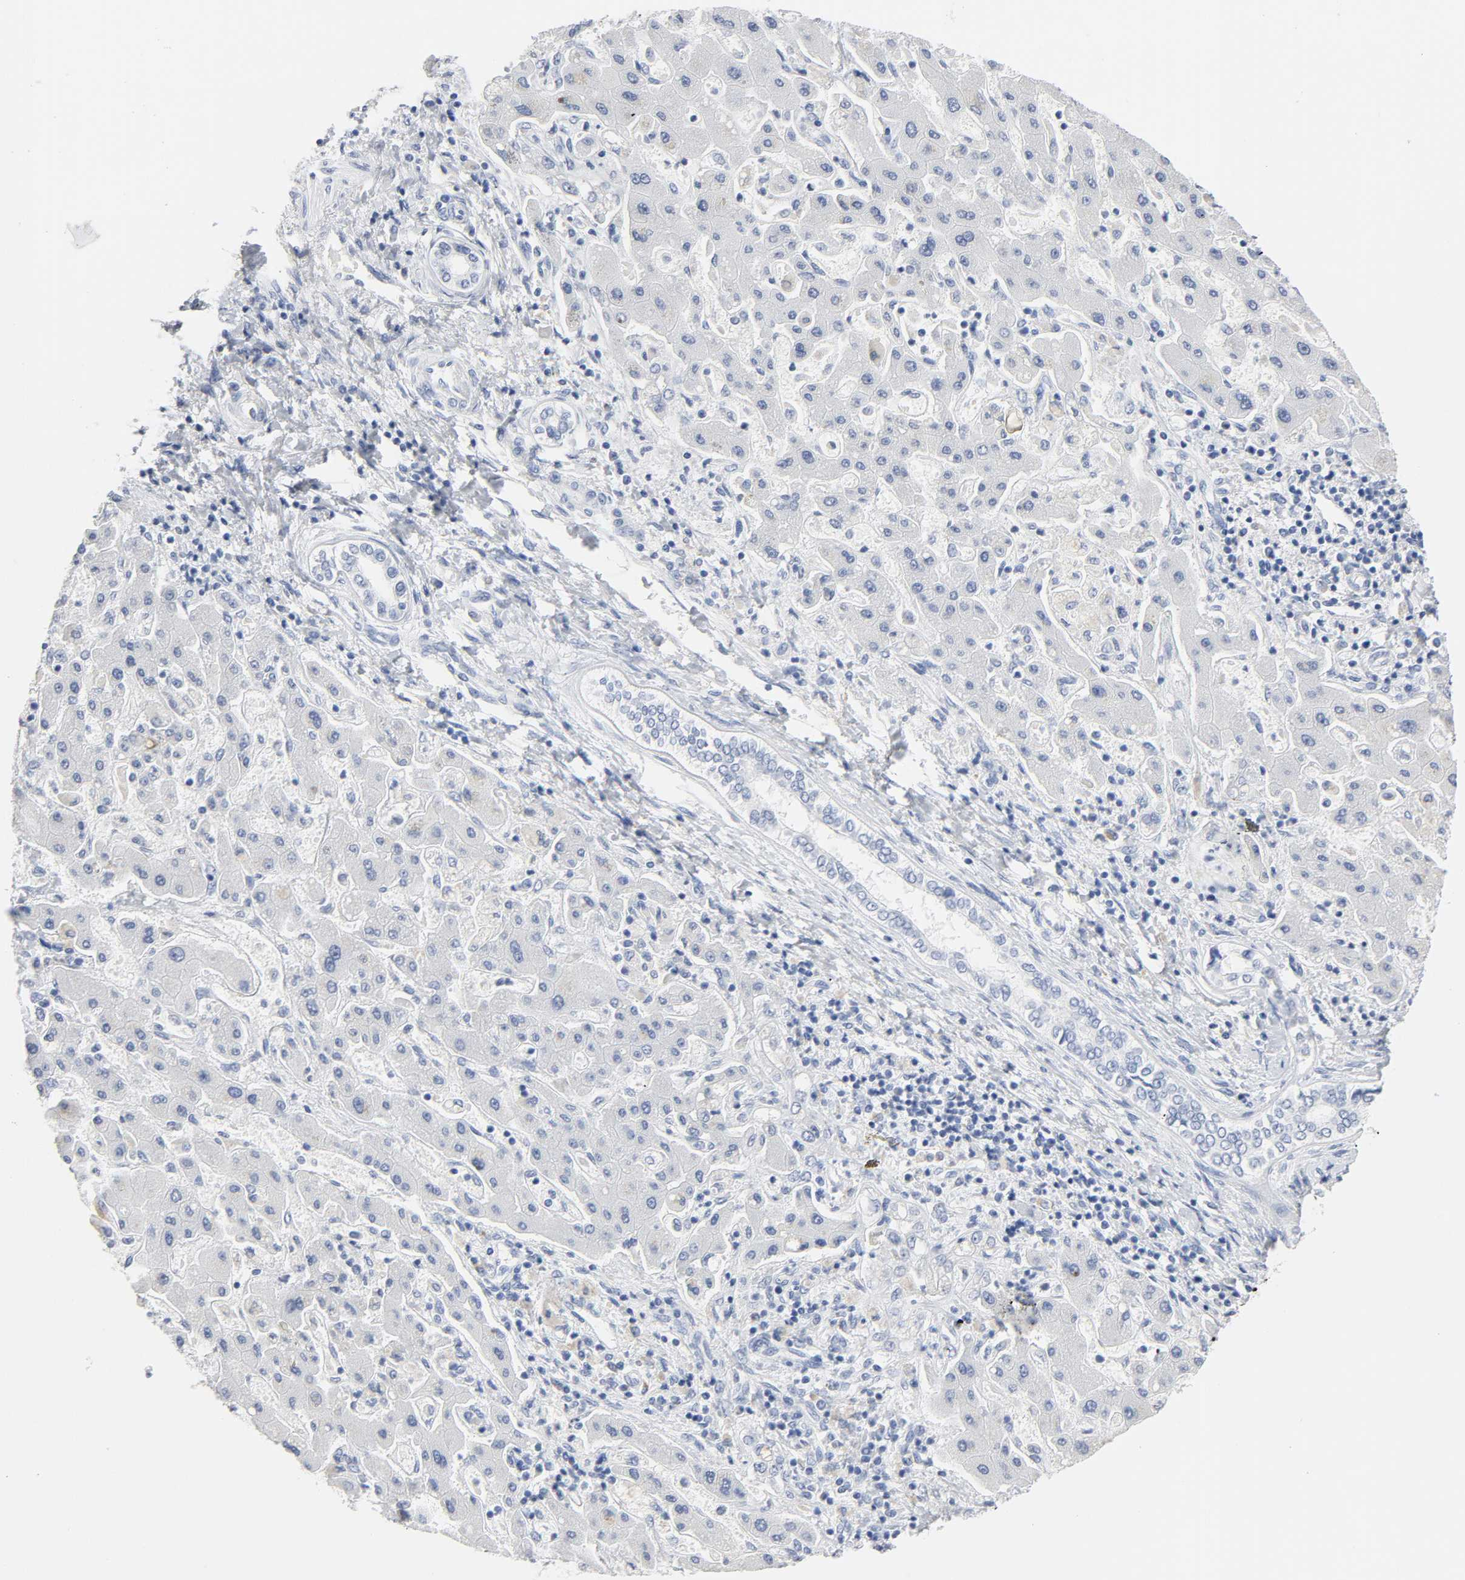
{"staining": {"intensity": "negative", "quantity": "none", "location": "none"}, "tissue": "liver cancer", "cell_type": "Tumor cells", "image_type": "cancer", "snomed": [{"axis": "morphology", "description": "Cholangiocarcinoma"}, {"axis": "topography", "description": "Liver"}], "caption": "Liver cholangiocarcinoma was stained to show a protein in brown. There is no significant positivity in tumor cells. (DAB (3,3'-diaminobenzidine) immunohistochemistry (IHC) with hematoxylin counter stain).", "gene": "ACP3", "patient": {"sex": "male", "age": 50}}